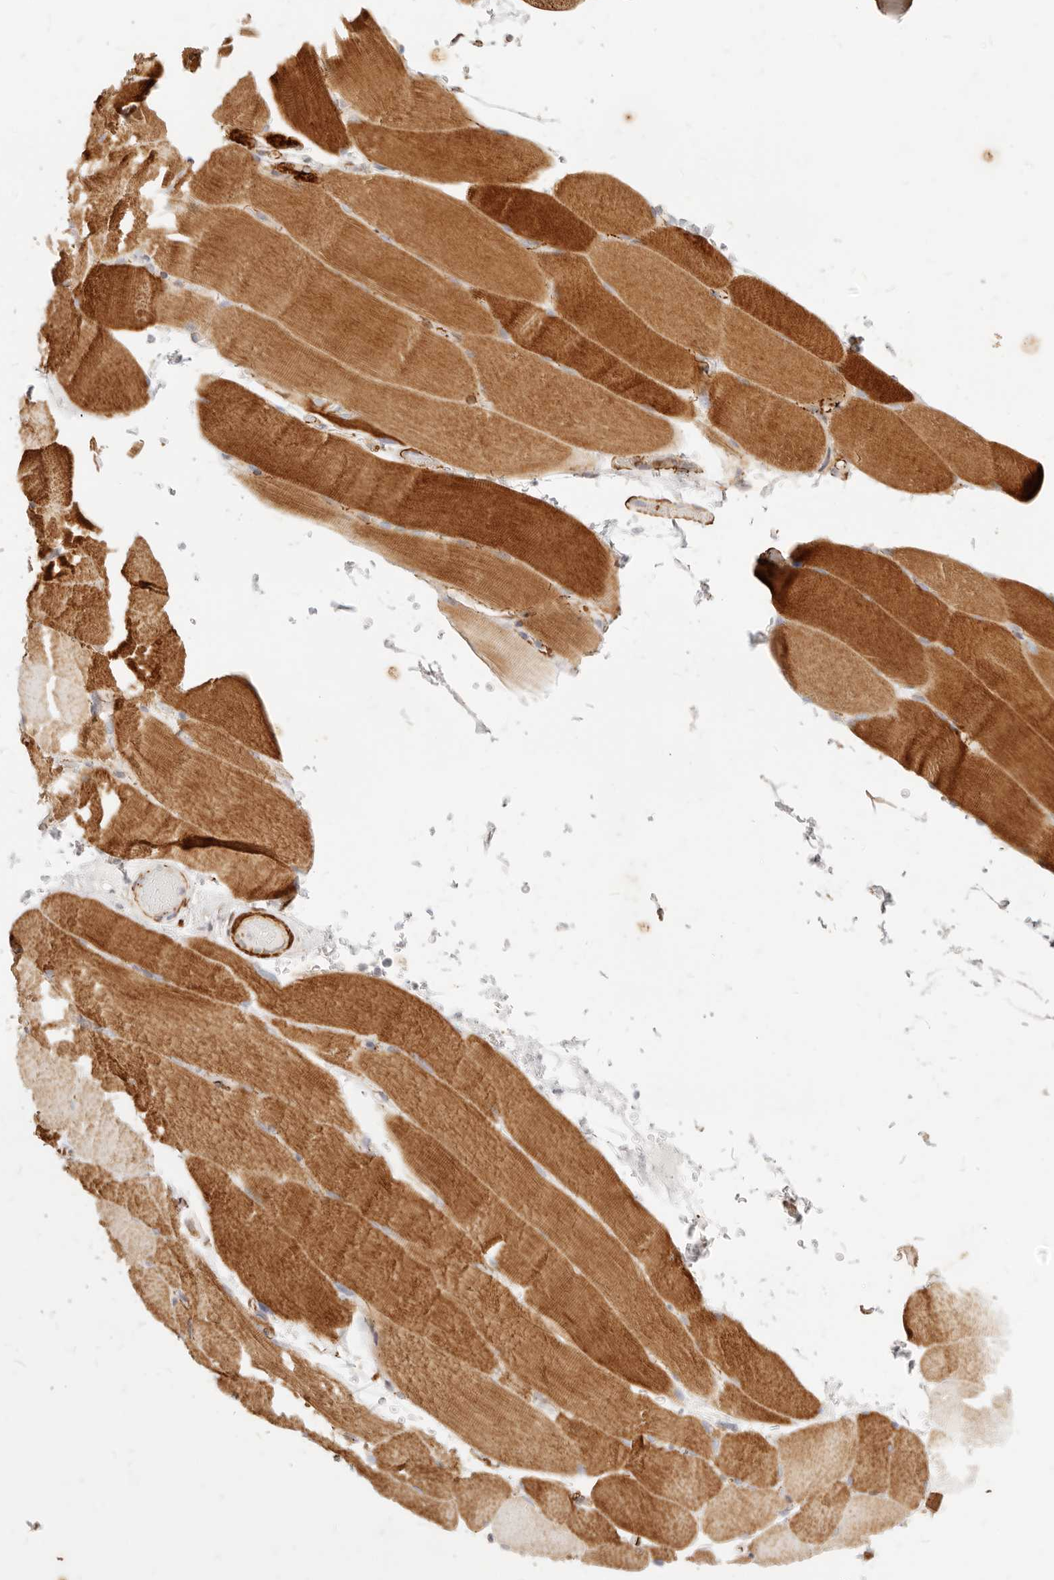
{"staining": {"intensity": "moderate", "quantity": ">75%", "location": "cytoplasmic/membranous"}, "tissue": "skeletal muscle", "cell_type": "Myocytes", "image_type": "normal", "snomed": [{"axis": "morphology", "description": "Normal tissue, NOS"}, {"axis": "topography", "description": "Skeletal muscle"}, {"axis": "topography", "description": "Parathyroid gland"}], "caption": "About >75% of myocytes in unremarkable human skeletal muscle demonstrate moderate cytoplasmic/membranous protein positivity as visualized by brown immunohistochemical staining.", "gene": "TMTC2", "patient": {"sex": "female", "age": 37}}